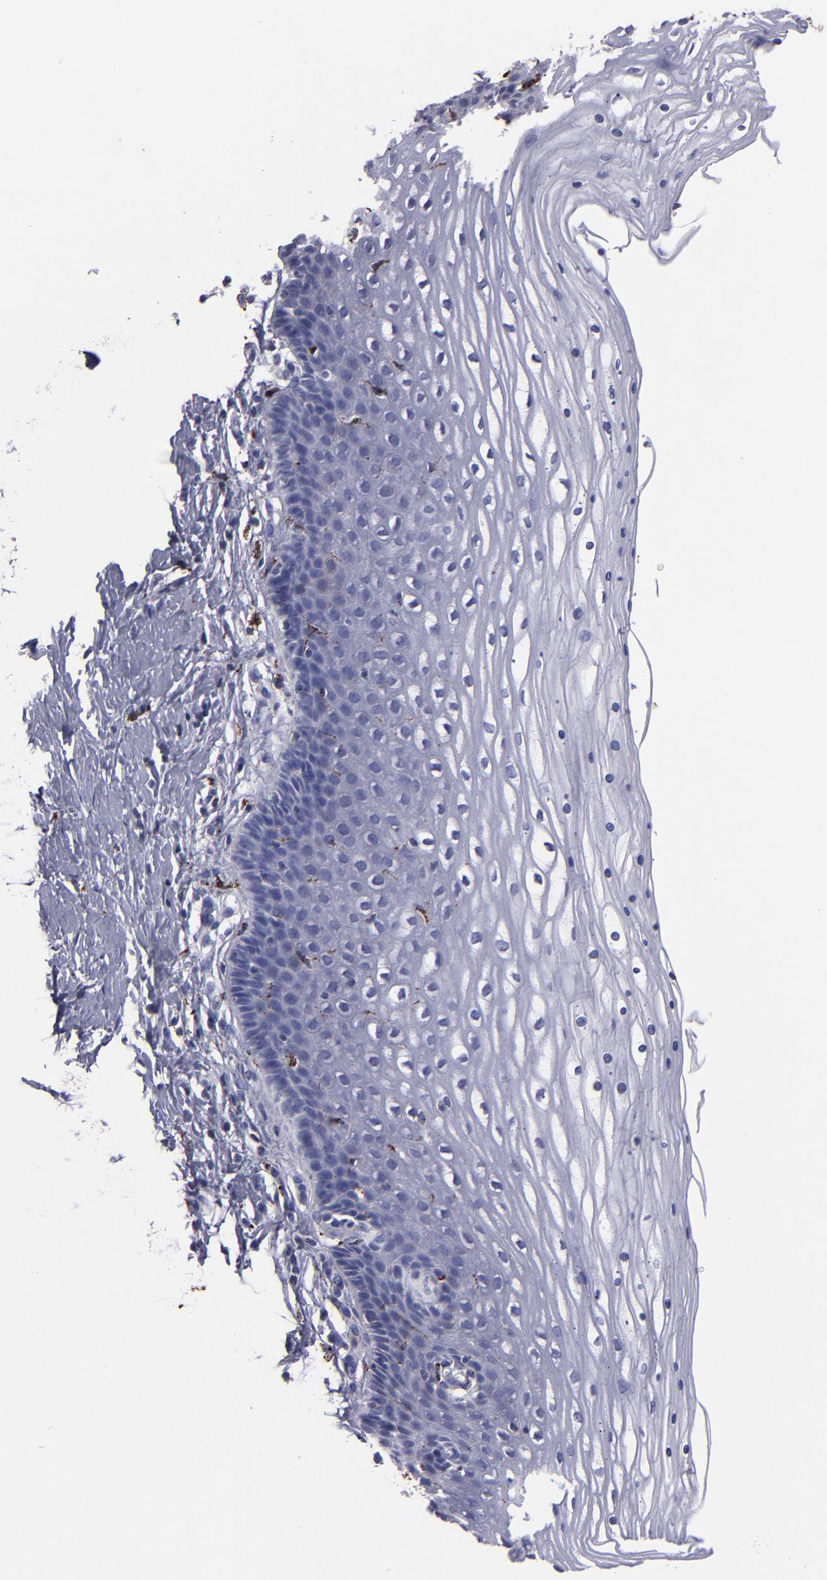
{"staining": {"intensity": "moderate", "quantity": "<25%", "location": "nuclear"}, "tissue": "cervix", "cell_type": "Glandular cells", "image_type": "normal", "snomed": [{"axis": "morphology", "description": "Normal tissue, NOS"}, {"axis": "topography", "description": "Cervix"}], "caption": "DAB immunohistochemical staining of benign cervix displays moderate nuclear protein staining in about <25% of glandular cells.", "gene": "CTSS", "patient": {"sex": "female", "age": 39}}